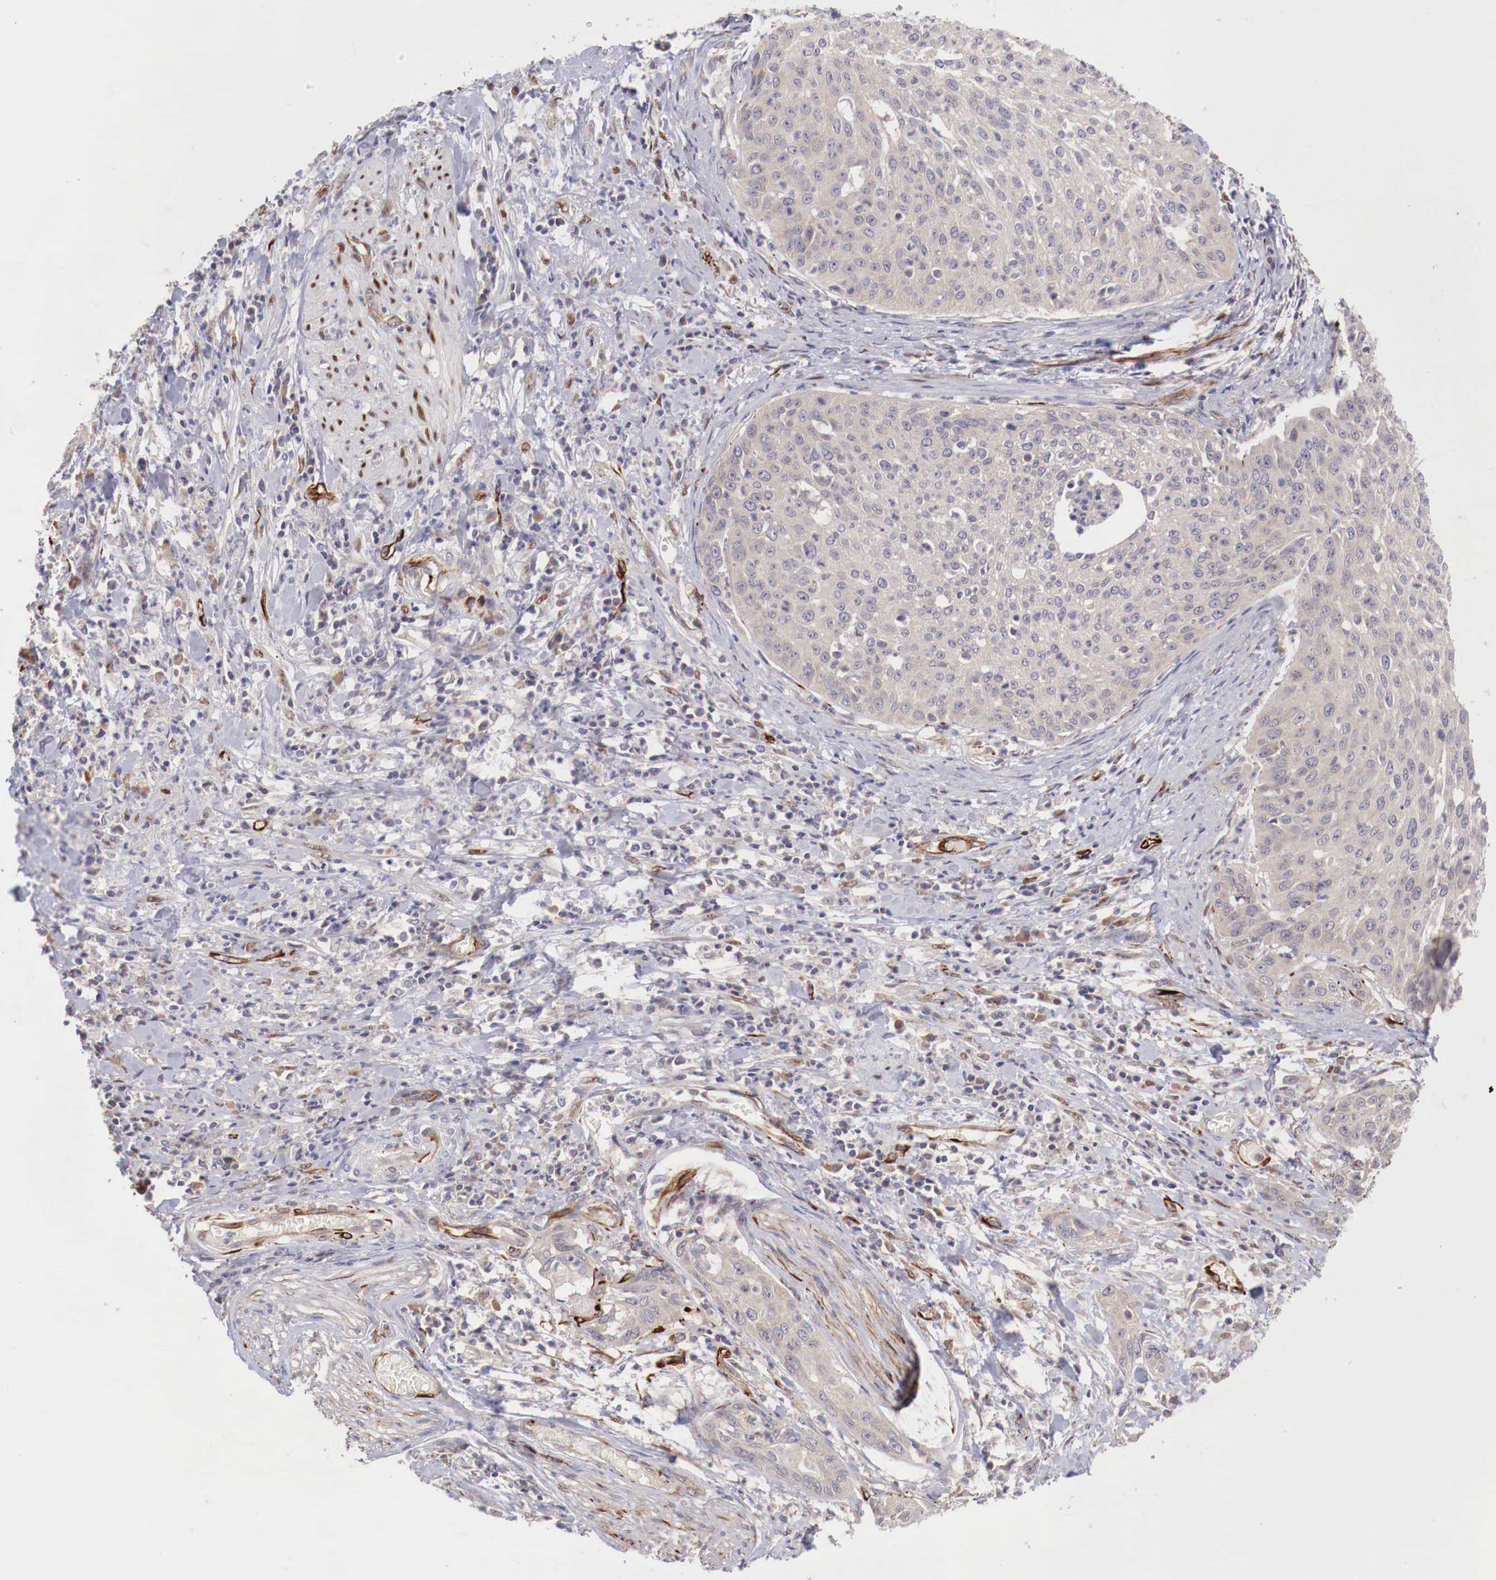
{"staining": {"intensity": "negative", "quantity": "none", "location": "none"}, "tissue": "cervical cancer", "cell_type": "Tumor cells", "image_type": "cancer", "snomed": [{"axis": "morphology", "description": "Squamous cell carcinoma, NOS"}, {"axis": "topography", "description": "Cervix"}], "caption": "This is an IHC micrograph of cervical squamous cell carcinoma. There is no staining in tumor cells.", "gene": "WT1", "patient": {"sex": "female", "age": 41}}